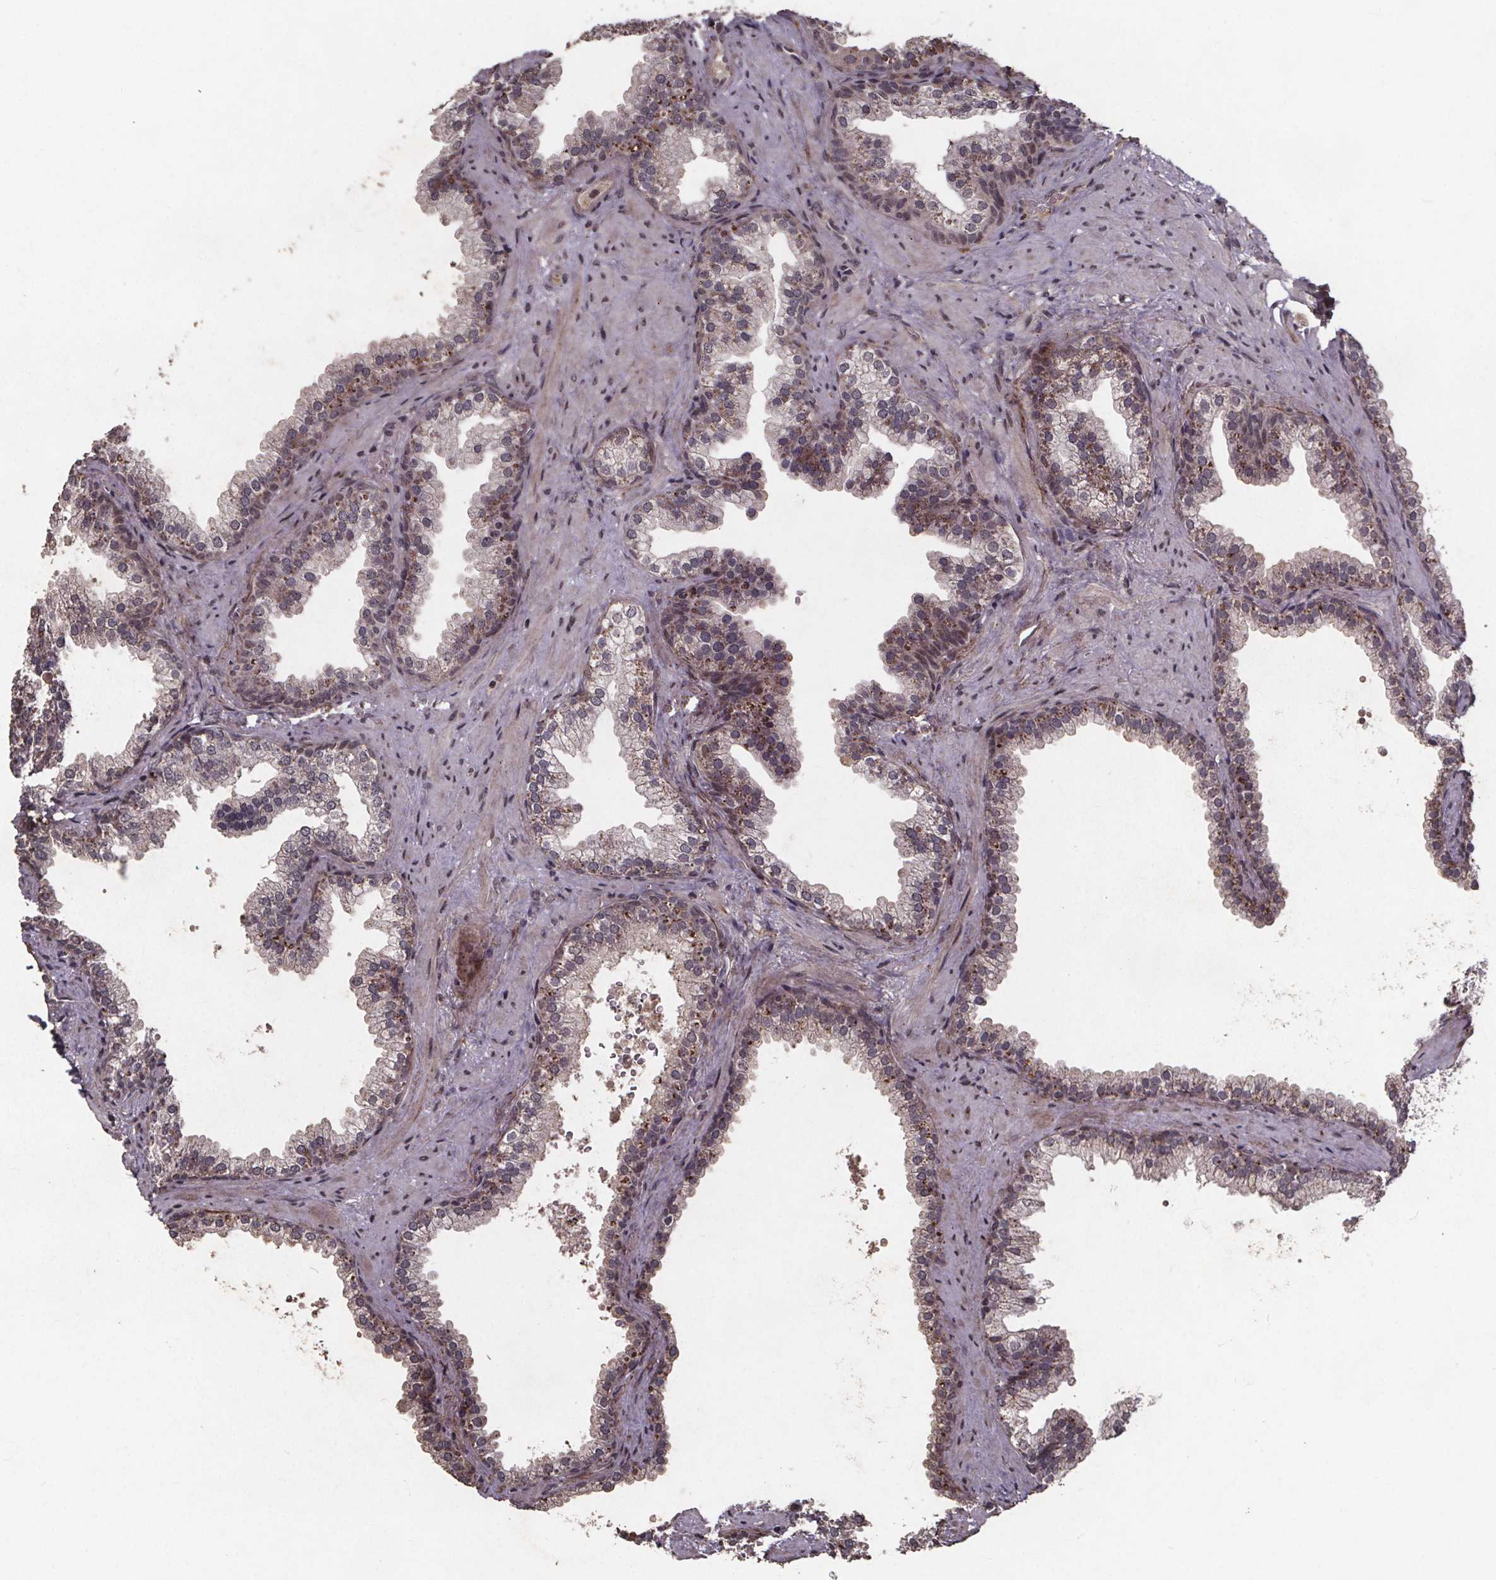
{"staining": {"intensity": "moderate", "quantity": "25%-75%", "location": "cytoplasmic/membranous"}, "tissue": "prostate", "cell_type": "Glandular cells", "image_type": "normal", "snomed": [{"axis": "morphology", "description": "Normal tissue, NOS"}, {"axis": "topography", "description": "Prostate"}], "caption": "IHC (DAB) staining of benign prostate displays moderate cytoplasmic/membranous protein staining in approximately 25%-75% of glandular cells.", "gene": "GPX3", "patient": {"sex": "male", "age": 79}}